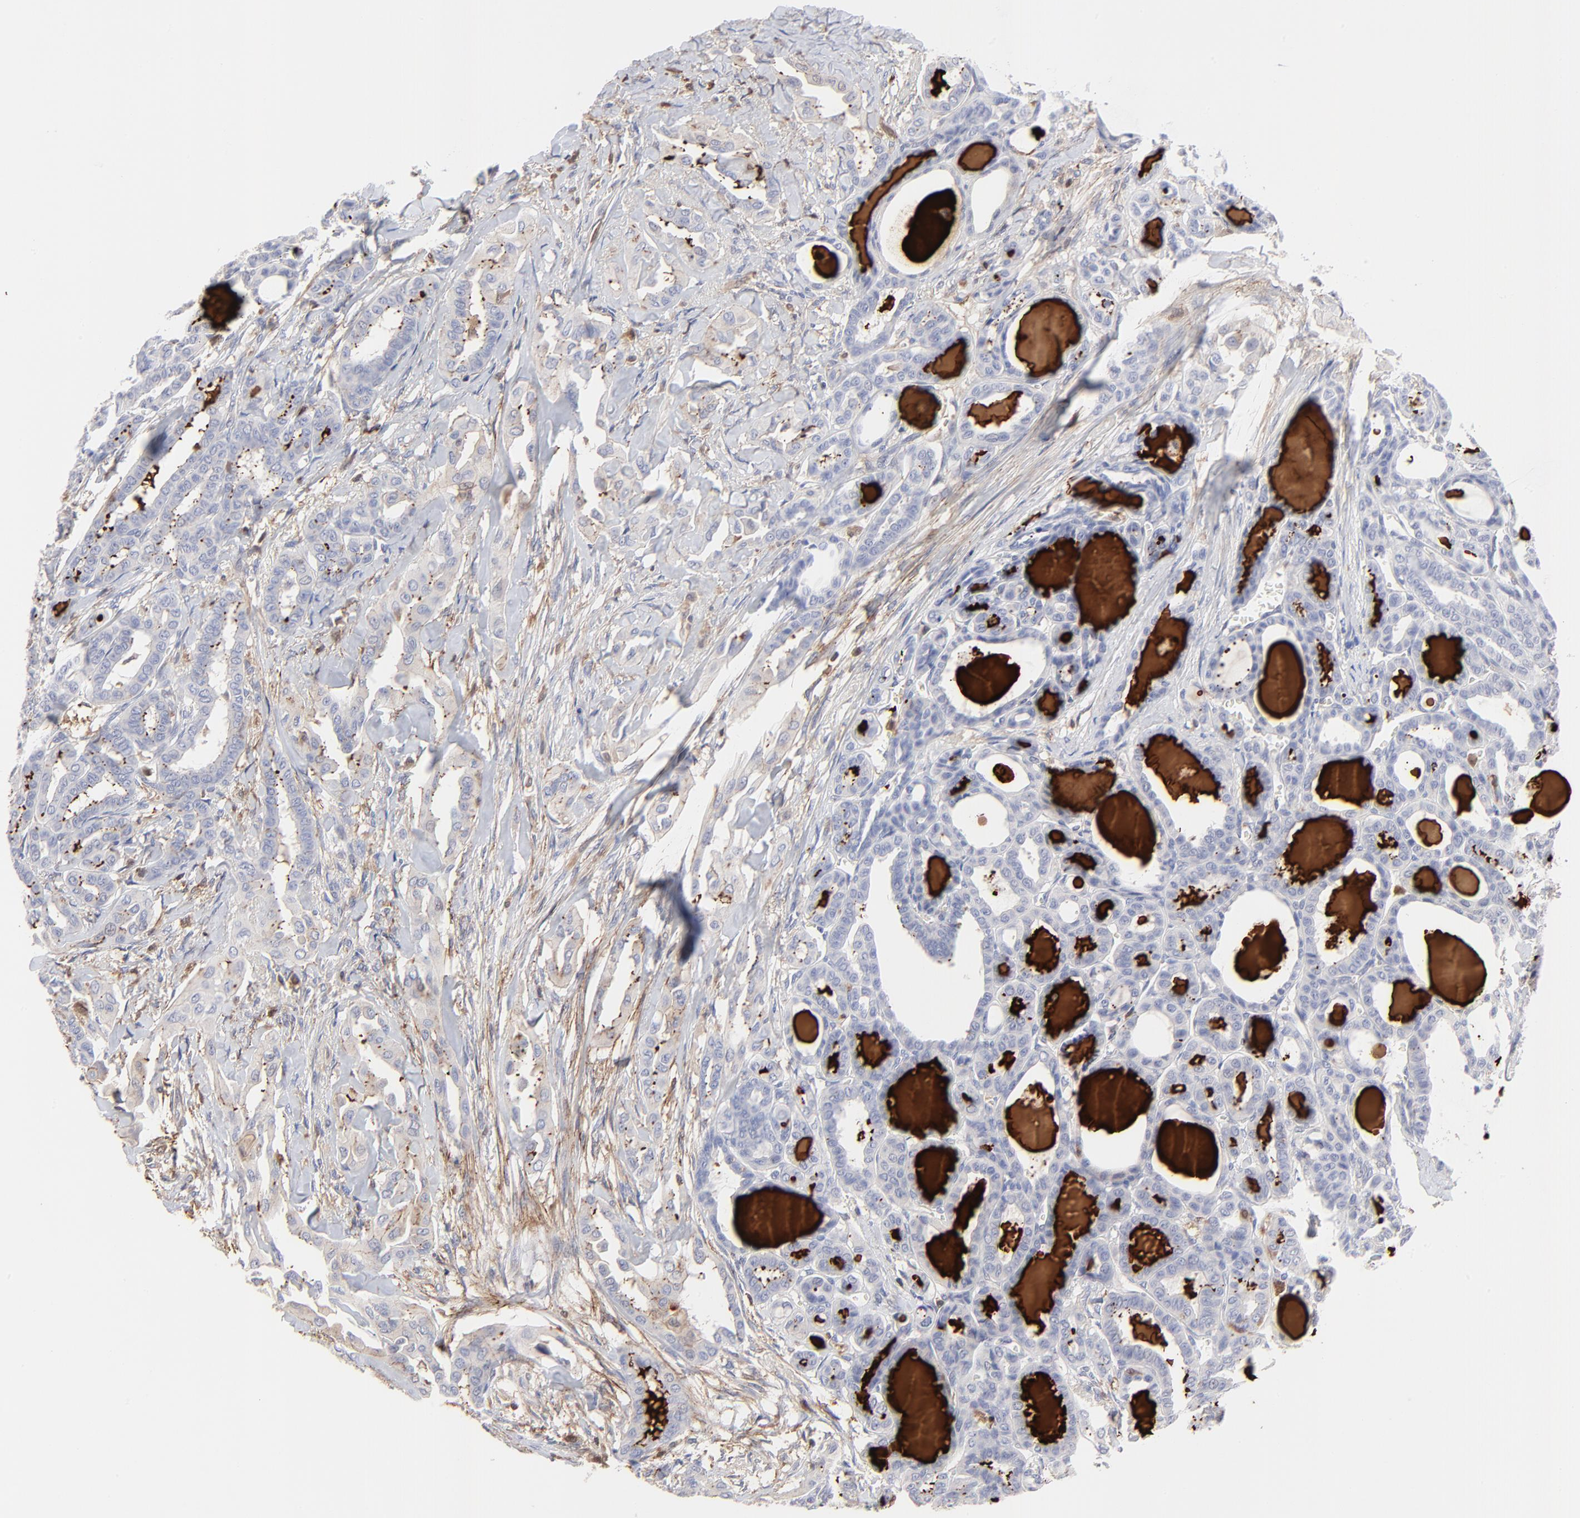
{"staining": {"intensity": "negative", "quantity": "none", "location": "none"}, "tissue": "thyroid cancer", "cell_type": "Tumor cells", "image_type": "cancer", "snomed": [{"axis": "morphology", "description": "Carcinoma, NOS"}, {"axis": "topography", "description": "Thyroid gland"}], "caption": "Human thyroid cancer stained for a protein using immunohistochemistry shows no staining in tumor cells.", "gene": "TBXT", "patient": {"sex": "female", "age": 91}}